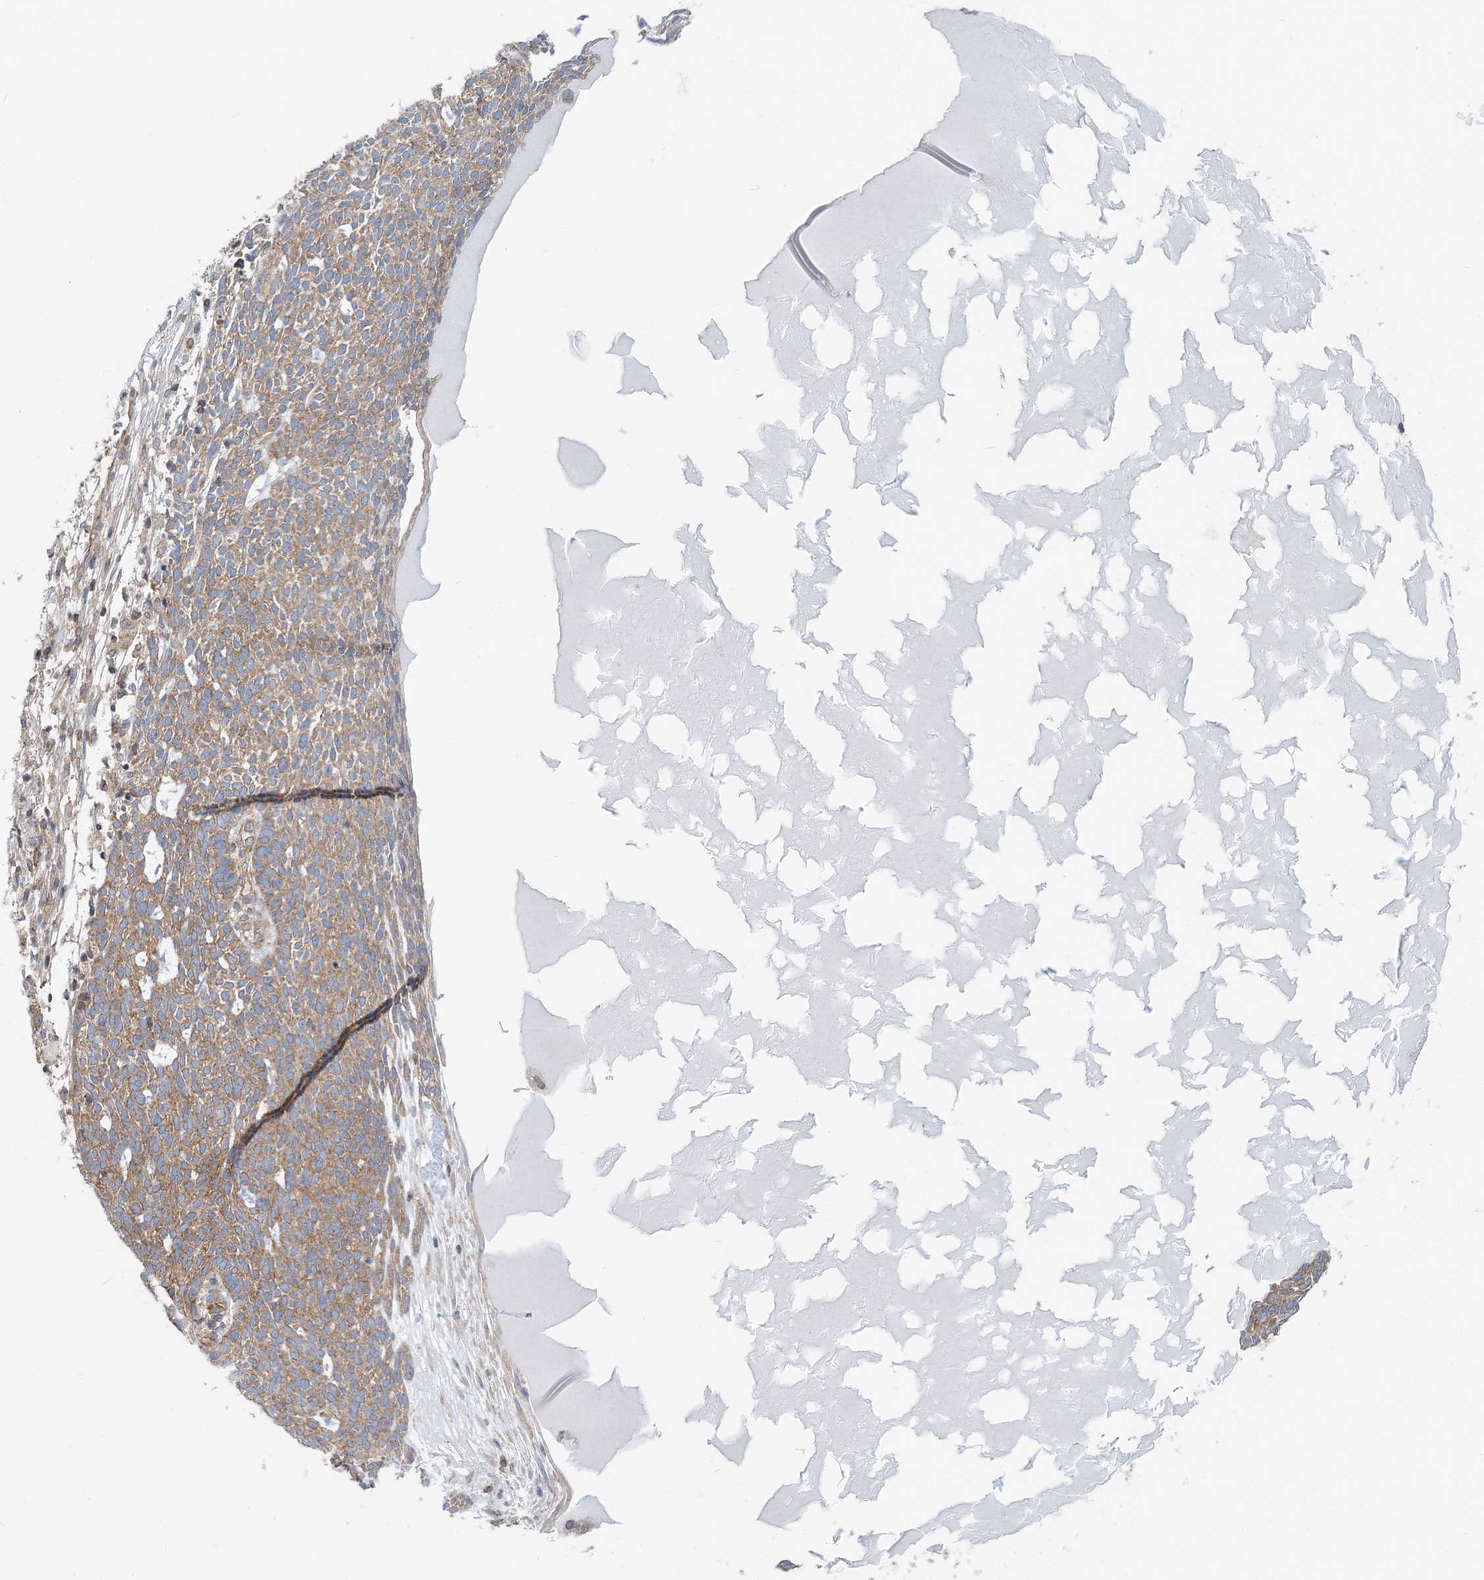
{"staining": {"intensity": "moderate", "quantity": ">75%", "location": "cytoplasmic/membranous"}, "tissue": "skin cancer", "cell_type": "Tumor cells", "image_type": "cancer", "snomed": [{"axis": "morphology", "description": "Squamous cell carcinoma, NOS"}, {"axis": "topography", "description": "Skin"}], "caption": "An immunohistochemistry photomicrograph of tumor tissue is shown. Protein staining in brown highlights moderate cytoplasmic/membranous positivity in skin cancer (squamous cell carcinoma) within tumor cells.", "gene": "MOB4", "patient": {"sex": "female", "age": 90}}